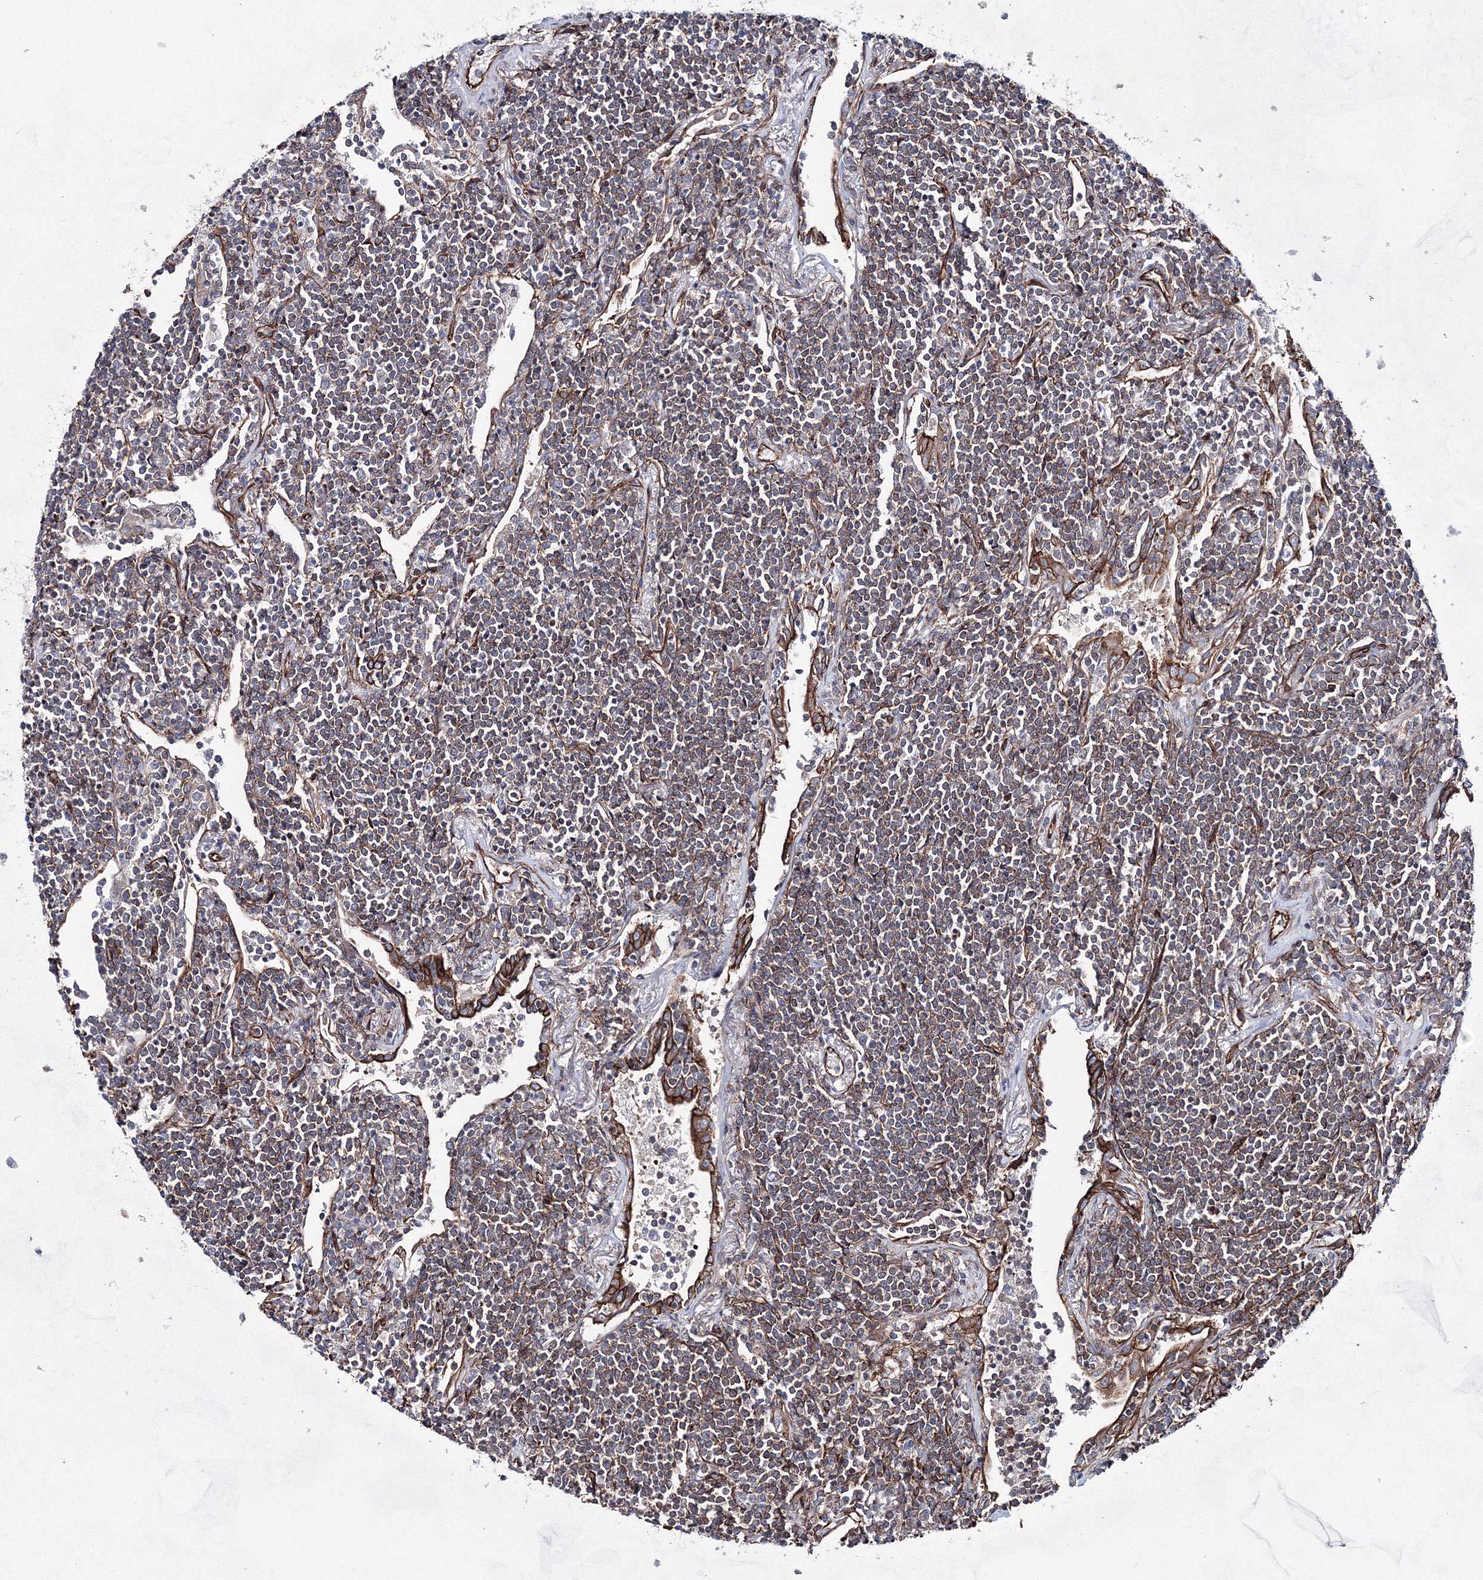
{"staining": {"intensity": "weak", "quantity": ">75%", "location": "cytoplasmic/membranous"}, "tissue": "lymphoma", "cell_type": "Tumor cells", "image_type": "cancer", "snomed": [{"axis": "morphology", "description": "Malignant lymphoma, non-Hodgkin's type, Low grade"}, {"axis": "topography", "description": "Lung"}], "caption": "Low-grade malignant lymphoma, non-Hodgkin's type stained with a brown dye displays weak cytoplasmic/membranous positive expression in approximately >75% of tumor cells.", "gene": "ANKRD37", "patient": {"sex": "female", "age": 71}}